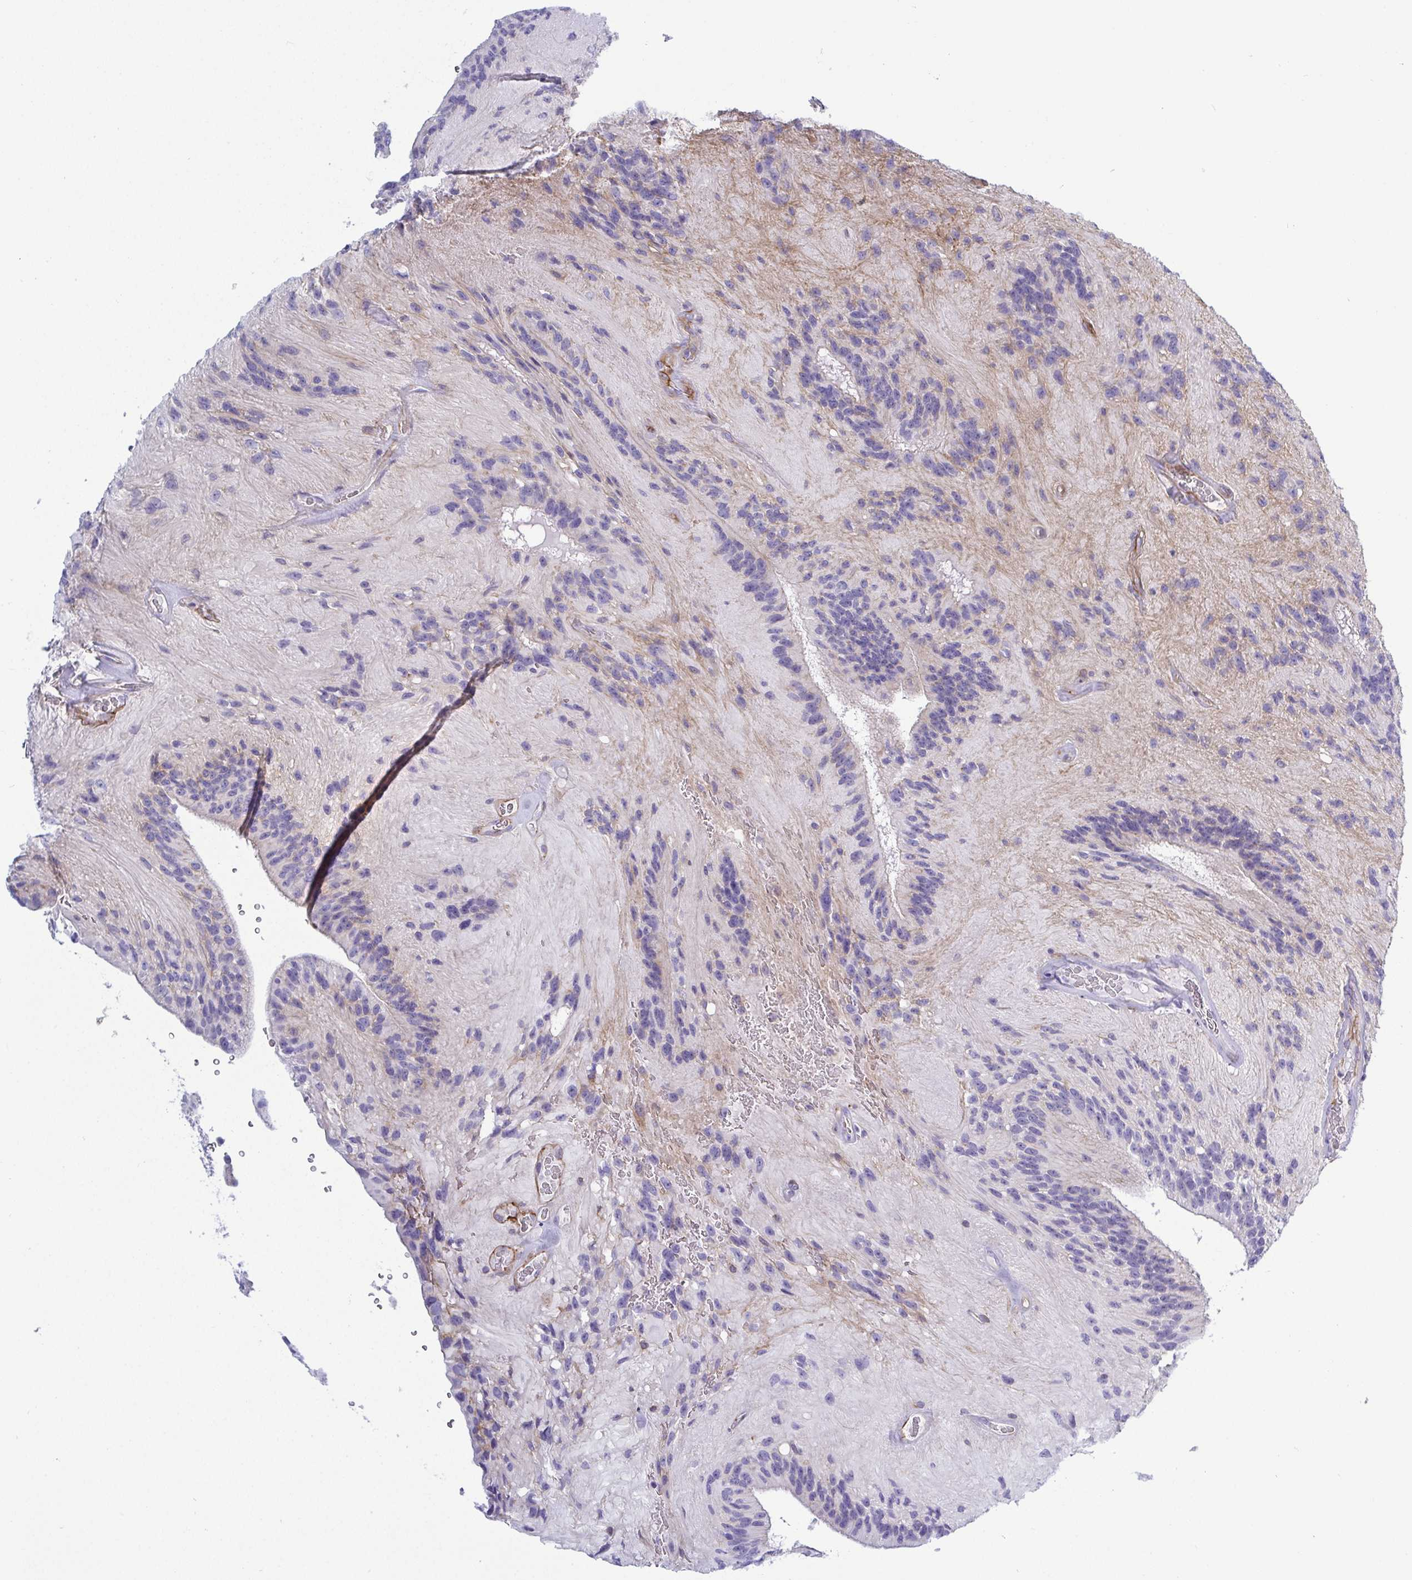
{"staining": {"intensity": "negative", "quantity": "none", "location": "none"}, "tissue": "glioma", "cell_type": "Tumor cells", "image_type": "cancer", "snomed": [{"axis": "morphology", "description": "Glioma, malignant, Low grade"}, {"axis": "topography", "description": "Brain"}], "caption": "Tumor cells are negative for brown protein staining in glioma.", "gene": "LIMA1", "patient": {"sex": "male", "age": 31}}